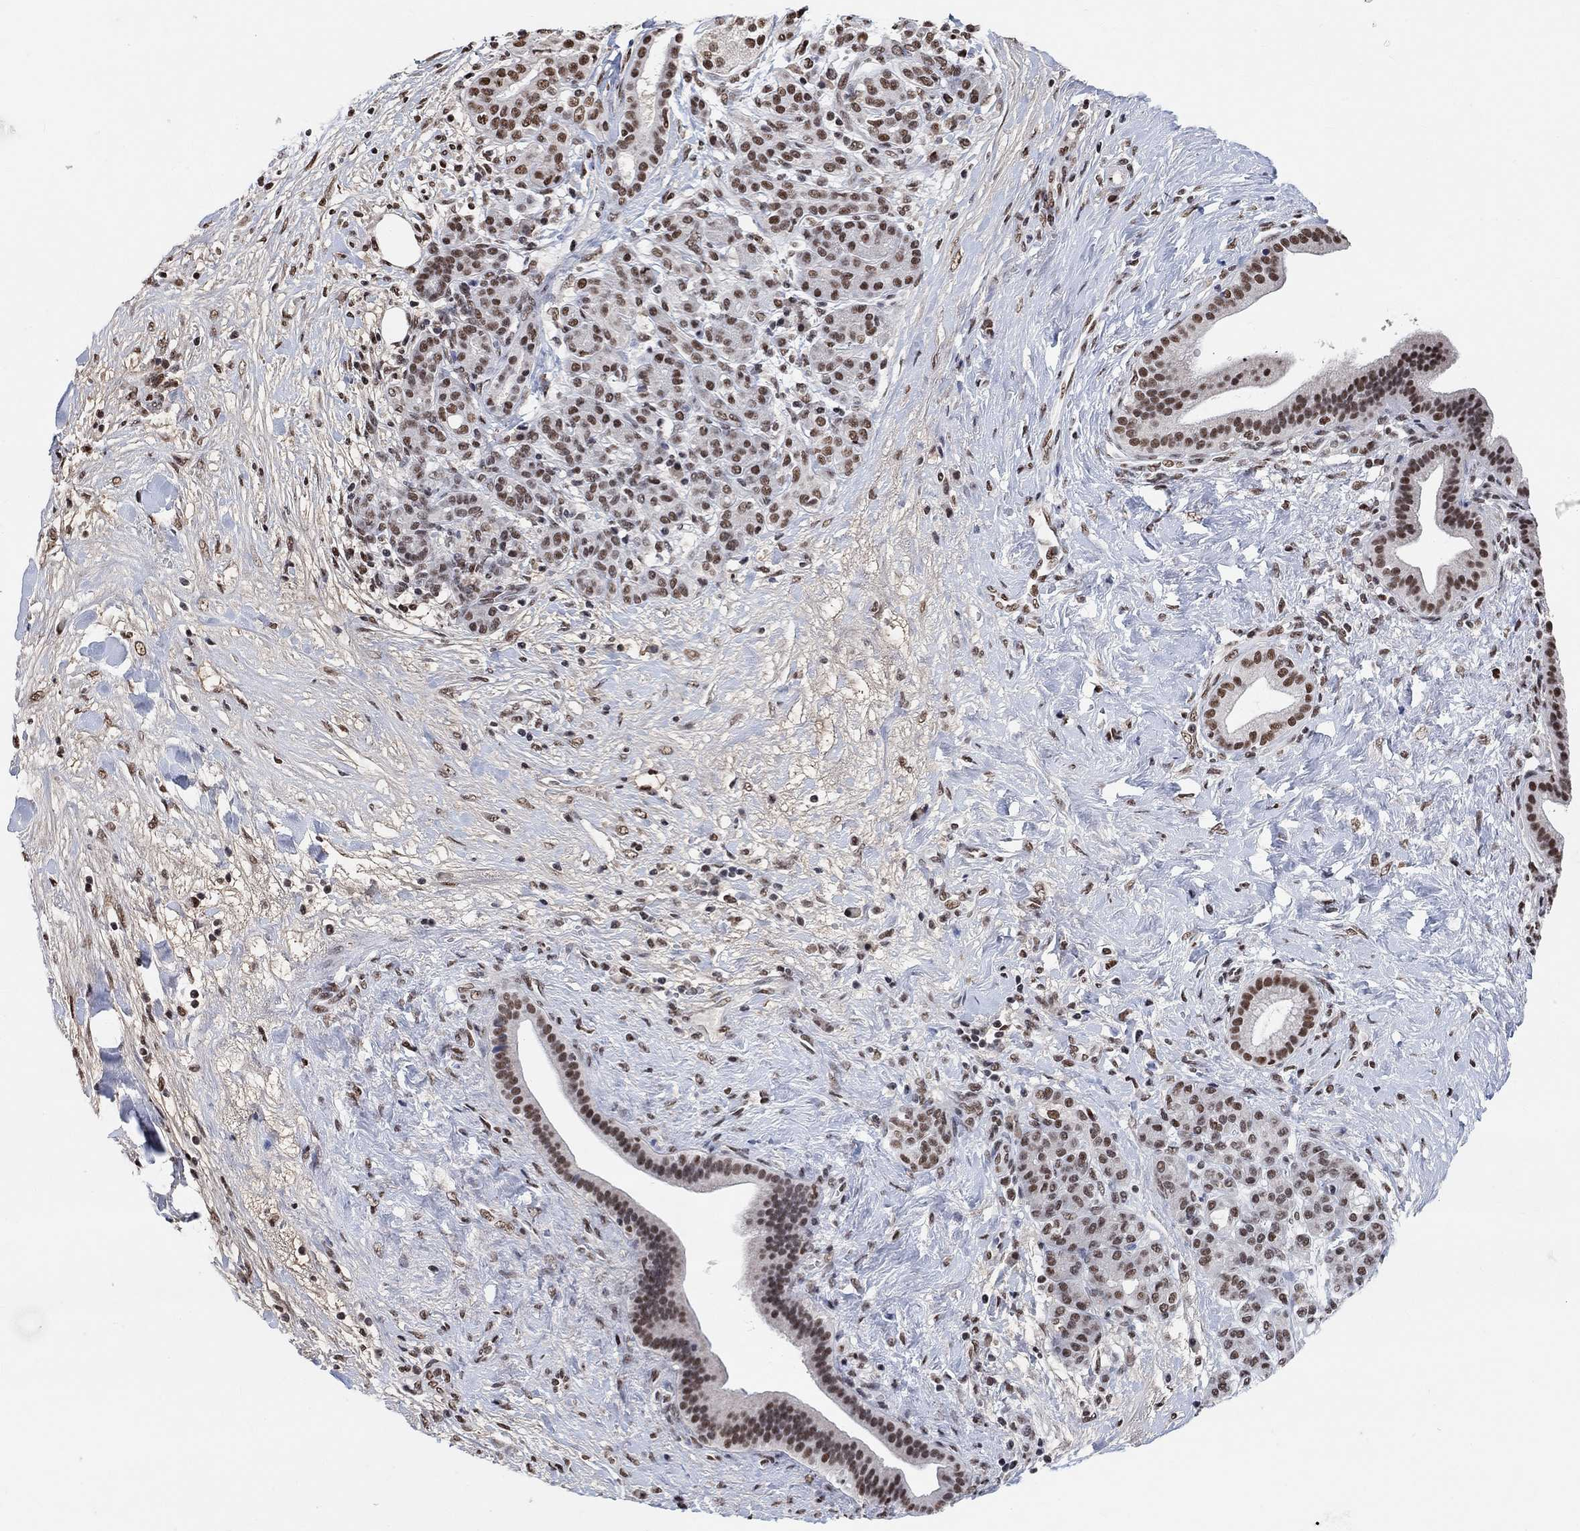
{"staining": {"intensity": "moderate", "quantity": ">75%", "location": "nuclear"}, "tissue": "pancreatic cancer", "cell_type": "Tumor cells", "image_type": "cancer", "snomed": [{"axis": "morphology", "description": "Adenocarcinoma, NOS"}, {"axis": "topography", "description": "Pancreas"}], "caption": "Immunohistochemistry staining of pancreatic cancer (adenocarcinoma), which exhibits medium levels of moderate nuclear positivity in about >75% of tumor cells indicating moderate nuclear protein staining. The staining was performed using DAB (3,3'-diaminobenzidine) (brown) for protein detection and nuclei were counterstained in hematoxylin (blue).", "gene": "USP39", "patient": {"sex": "male", "age": 44}}